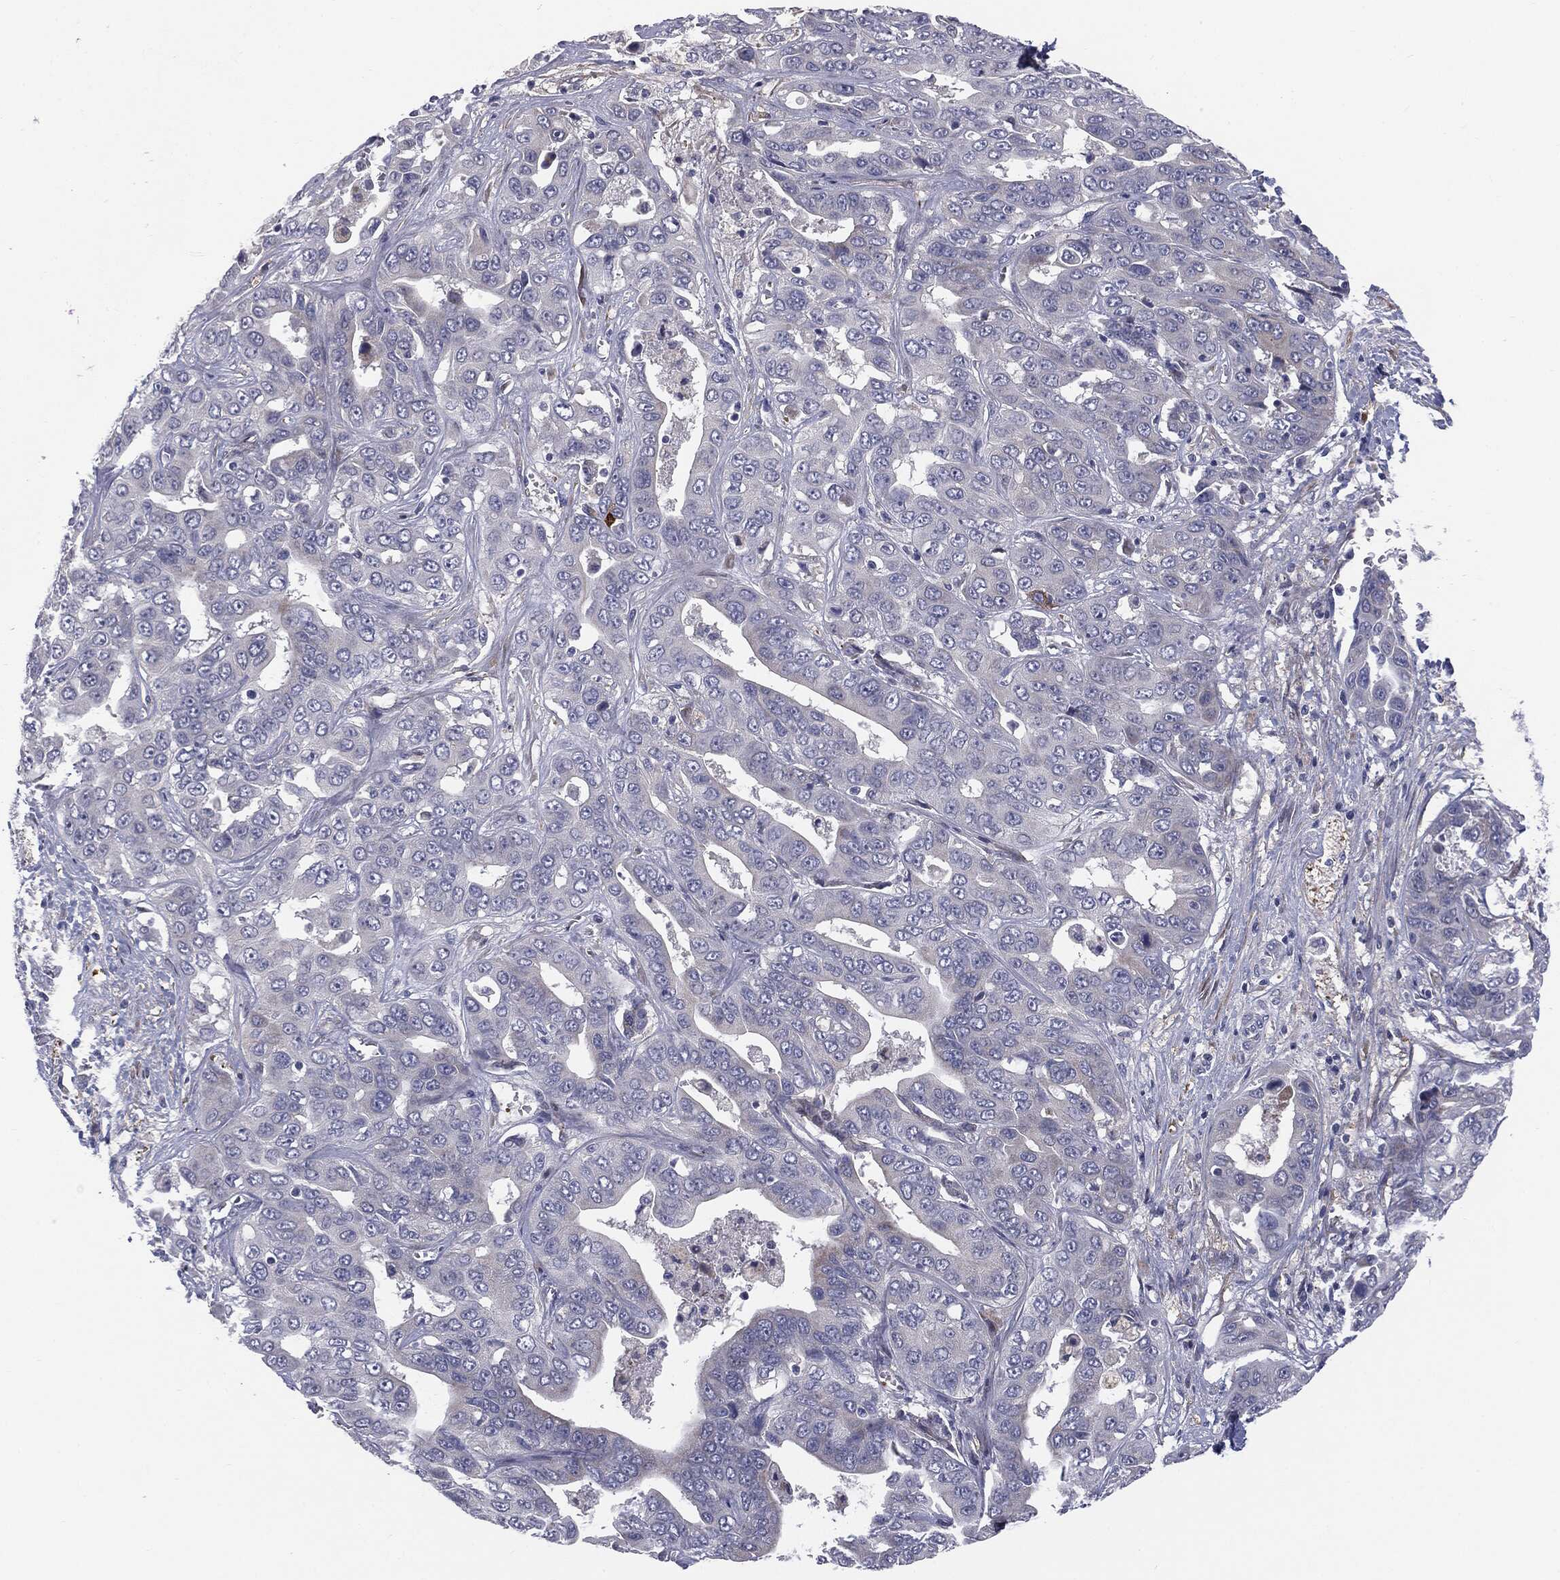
{"staining": {"intensity": "negative", "quantity": "none", "location": "none"}, "tissue": "liver cancer", "cell_type": "Tumor cells", "image_type": "cancer", "snomed": [{"axis": "morphology", "description": "Cholangiocarcinoma"}, {"axis": "topography", "description": "Liver"}], "caption": "Immunohistochemistry (IHC) of human liver cancer (cholangiocarcinoma) displays no expression in tumor cells. (DAB (3,3'-diaminobenzidine) IHC with hematoxylin counter stain).", "gene": "KRT5", "patient": {"sex": "female", "age": 52}}